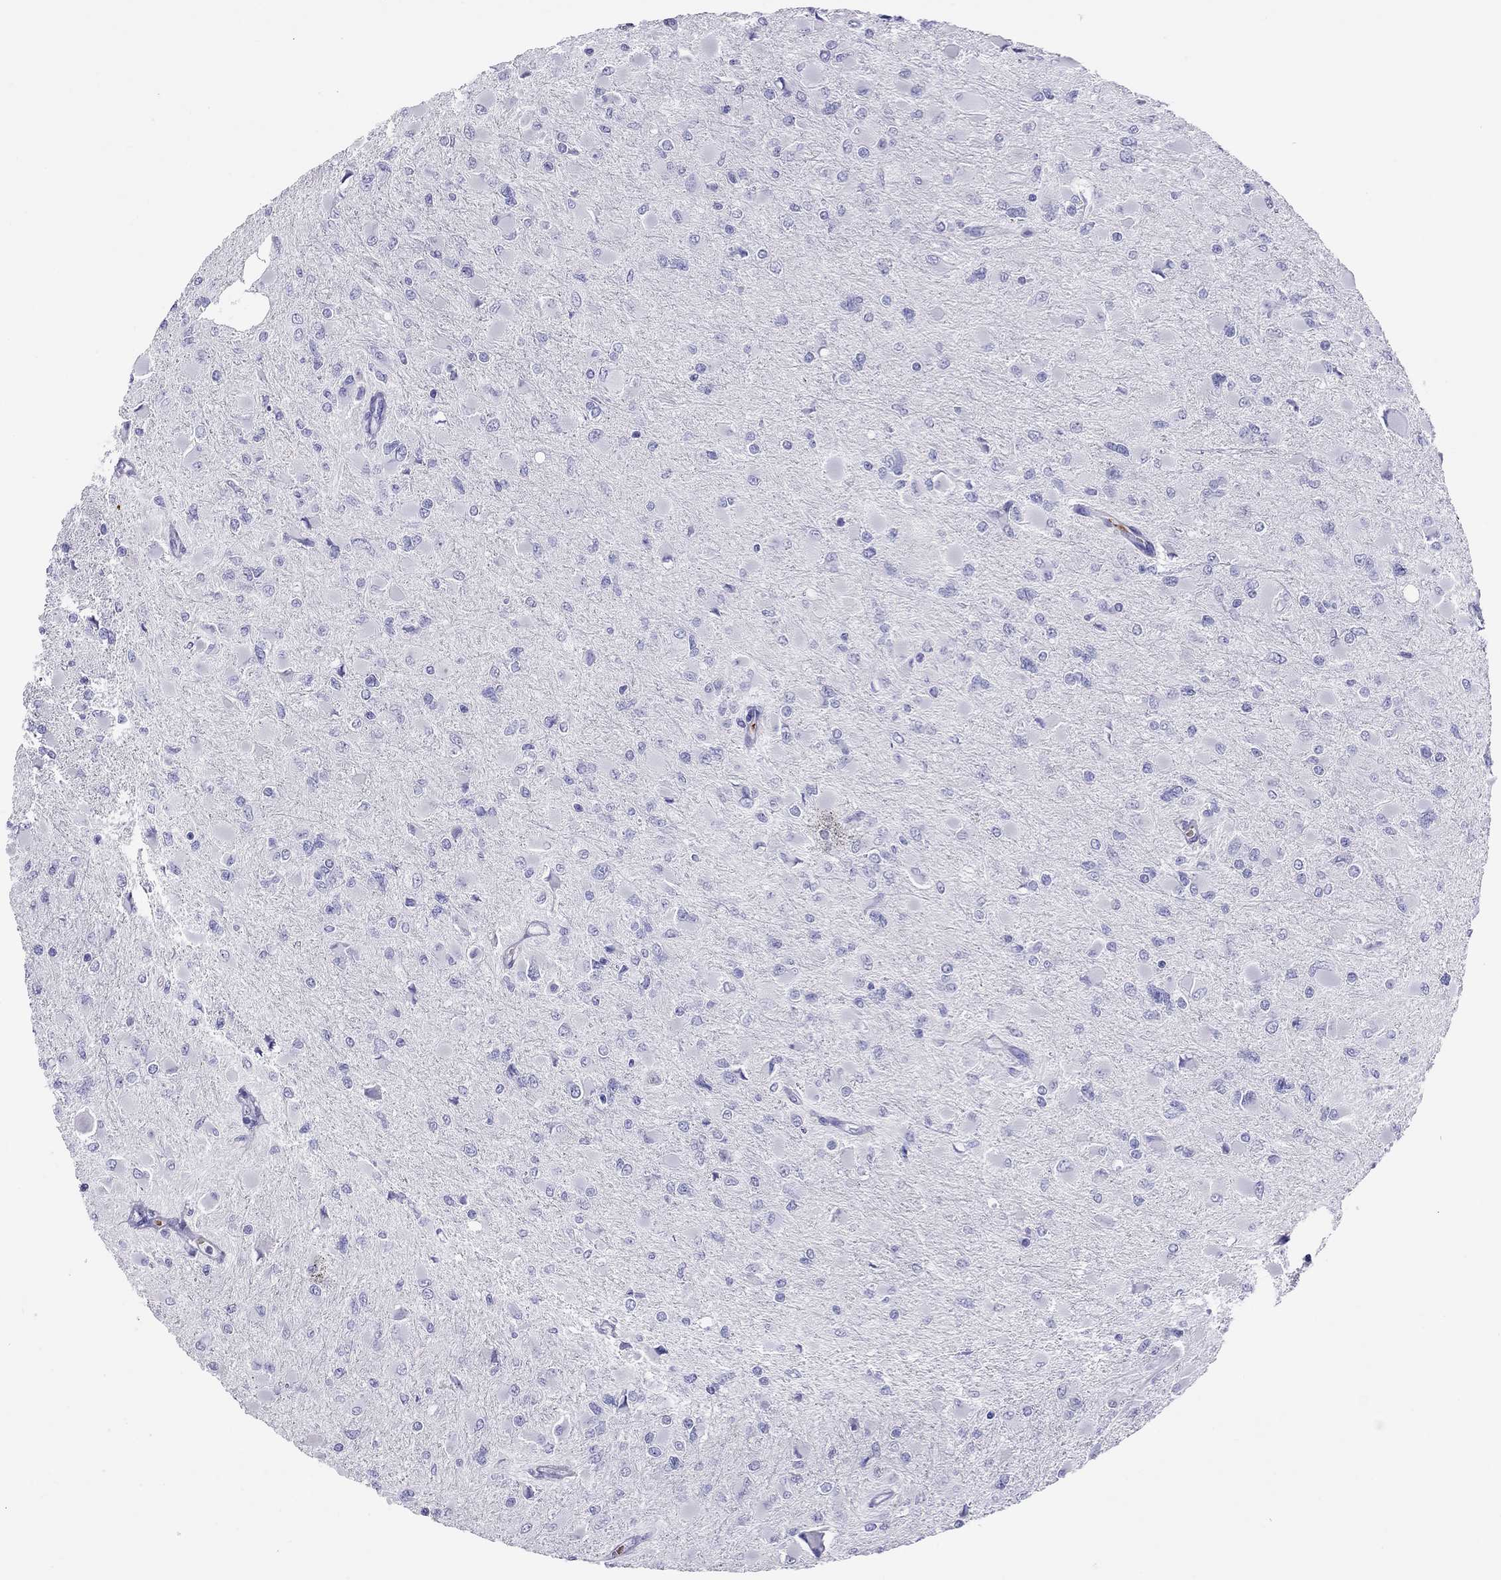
{"staining": {"intensity": "negative", "quantity": "none", "location": "none"}, "tissue": "glioma", "cell_type": "Tumor cells", "image_type": "cancer", "snomed": [{"axis": "morphology", "description": "Glioma, malignant, High grade"}, {"axis": "topography", "description": "Cerebral cortex"}], "caption": "Protein analysis of glioma reveals no significant expression in tumor cells. (DAB (3,3'-diaminobenzidine) immunohistochemistry, high magnification).", "gene": "PTPRN", "patient": {"sex": "female", "age": 36}}